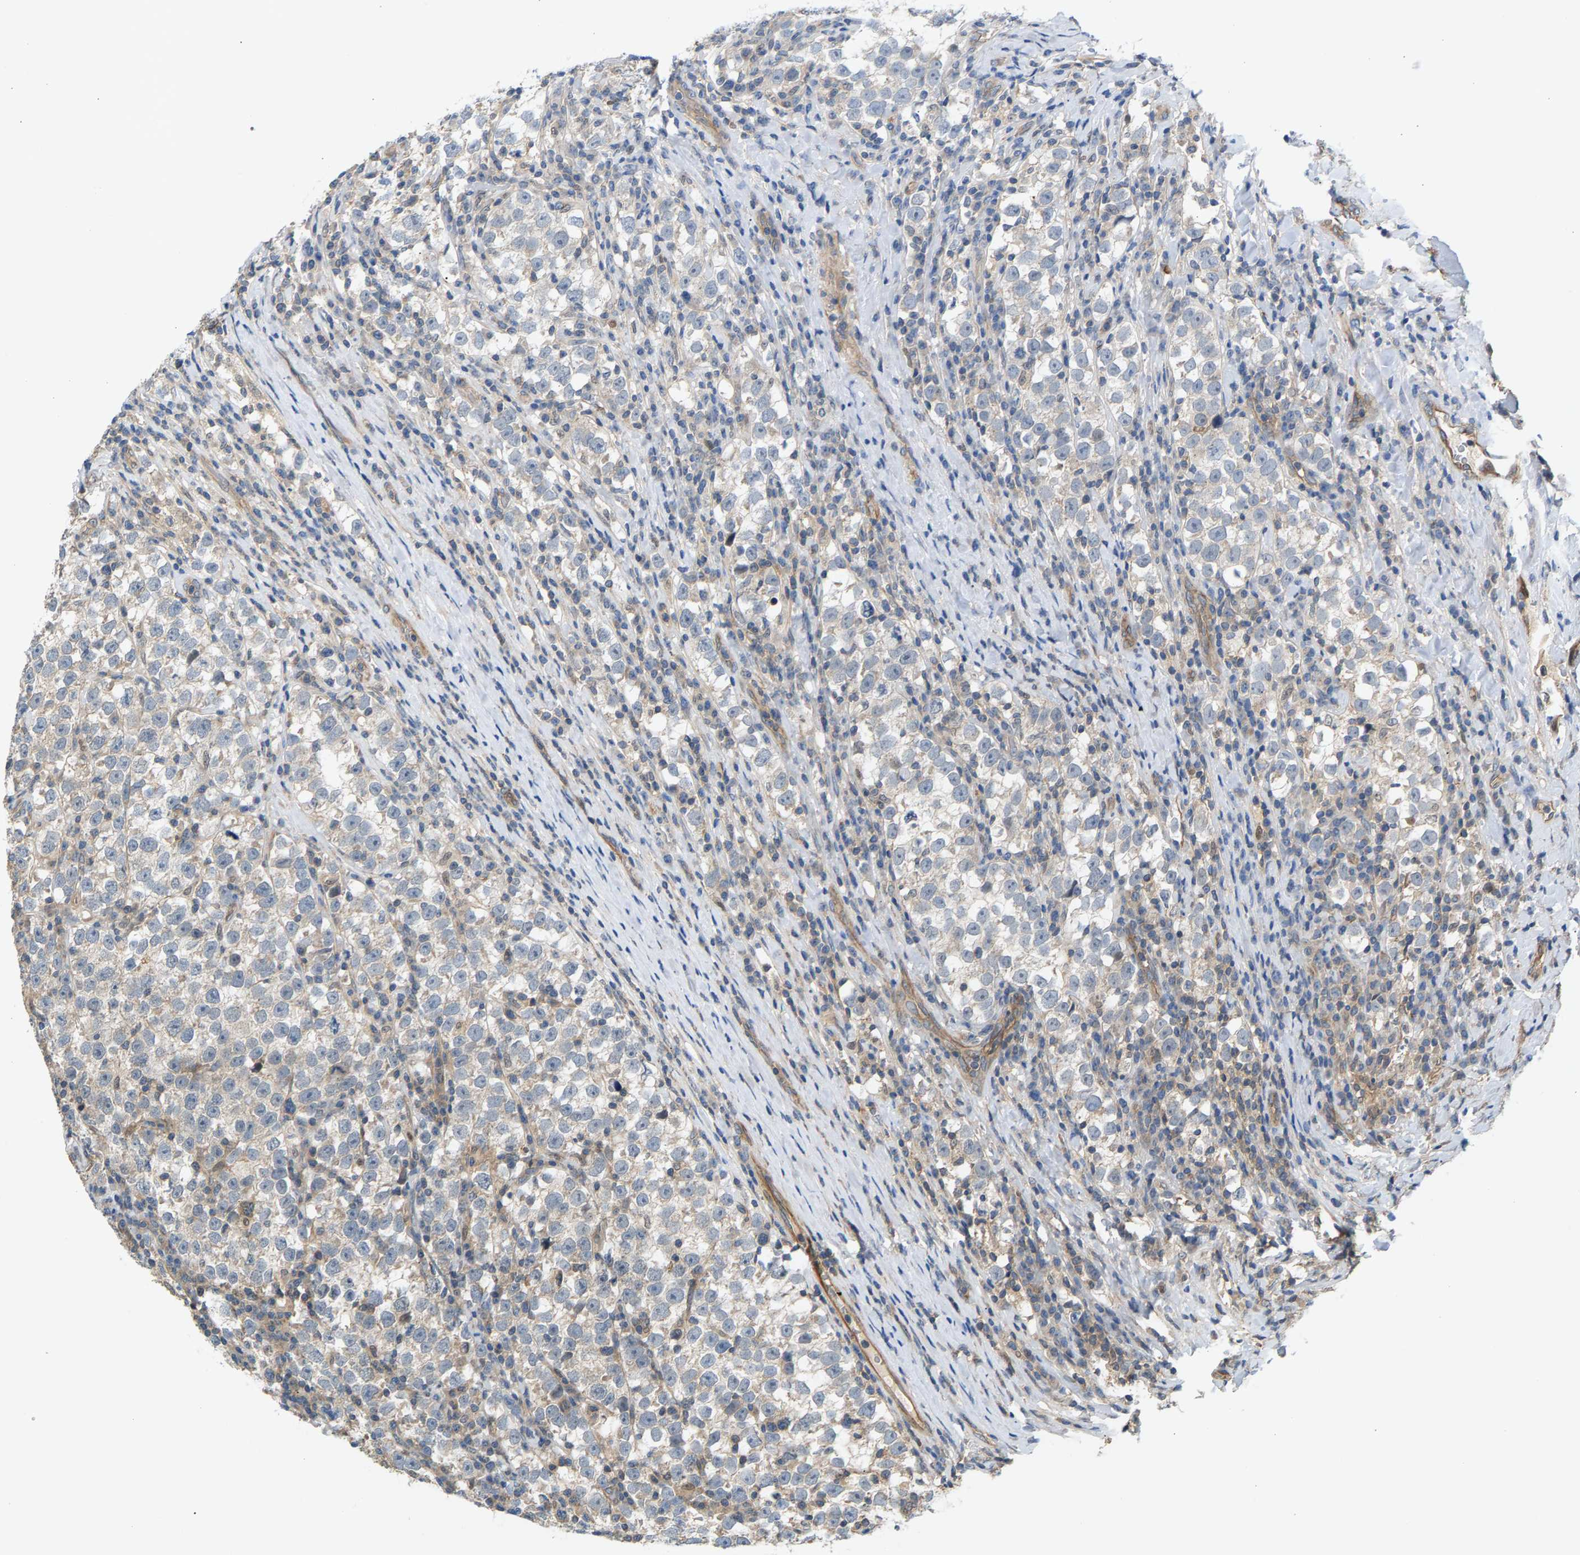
{"staining": {"intensity": "weak", "quantity": "25%-75%", "location": "cytoplasmic/membranous"}, "tissue": "testis cancer", "cell_type": "Tumor cells", "image_type": "cancer", "snomed": [{"axis": "morphology", "description": "Normal tissue, NOS"}, {"axis": "morphology", "description": "Seminoma, NOS"}, {"axis": "topography", "description": "Testis"}], "caption": "Testis cancer (seminoma) stained for a protein displays weak cytoplasmic/membranous positivity in tumor cells.", "gene": "KRTAP27-1", "patient": {"sex": "male", "age": 43}}